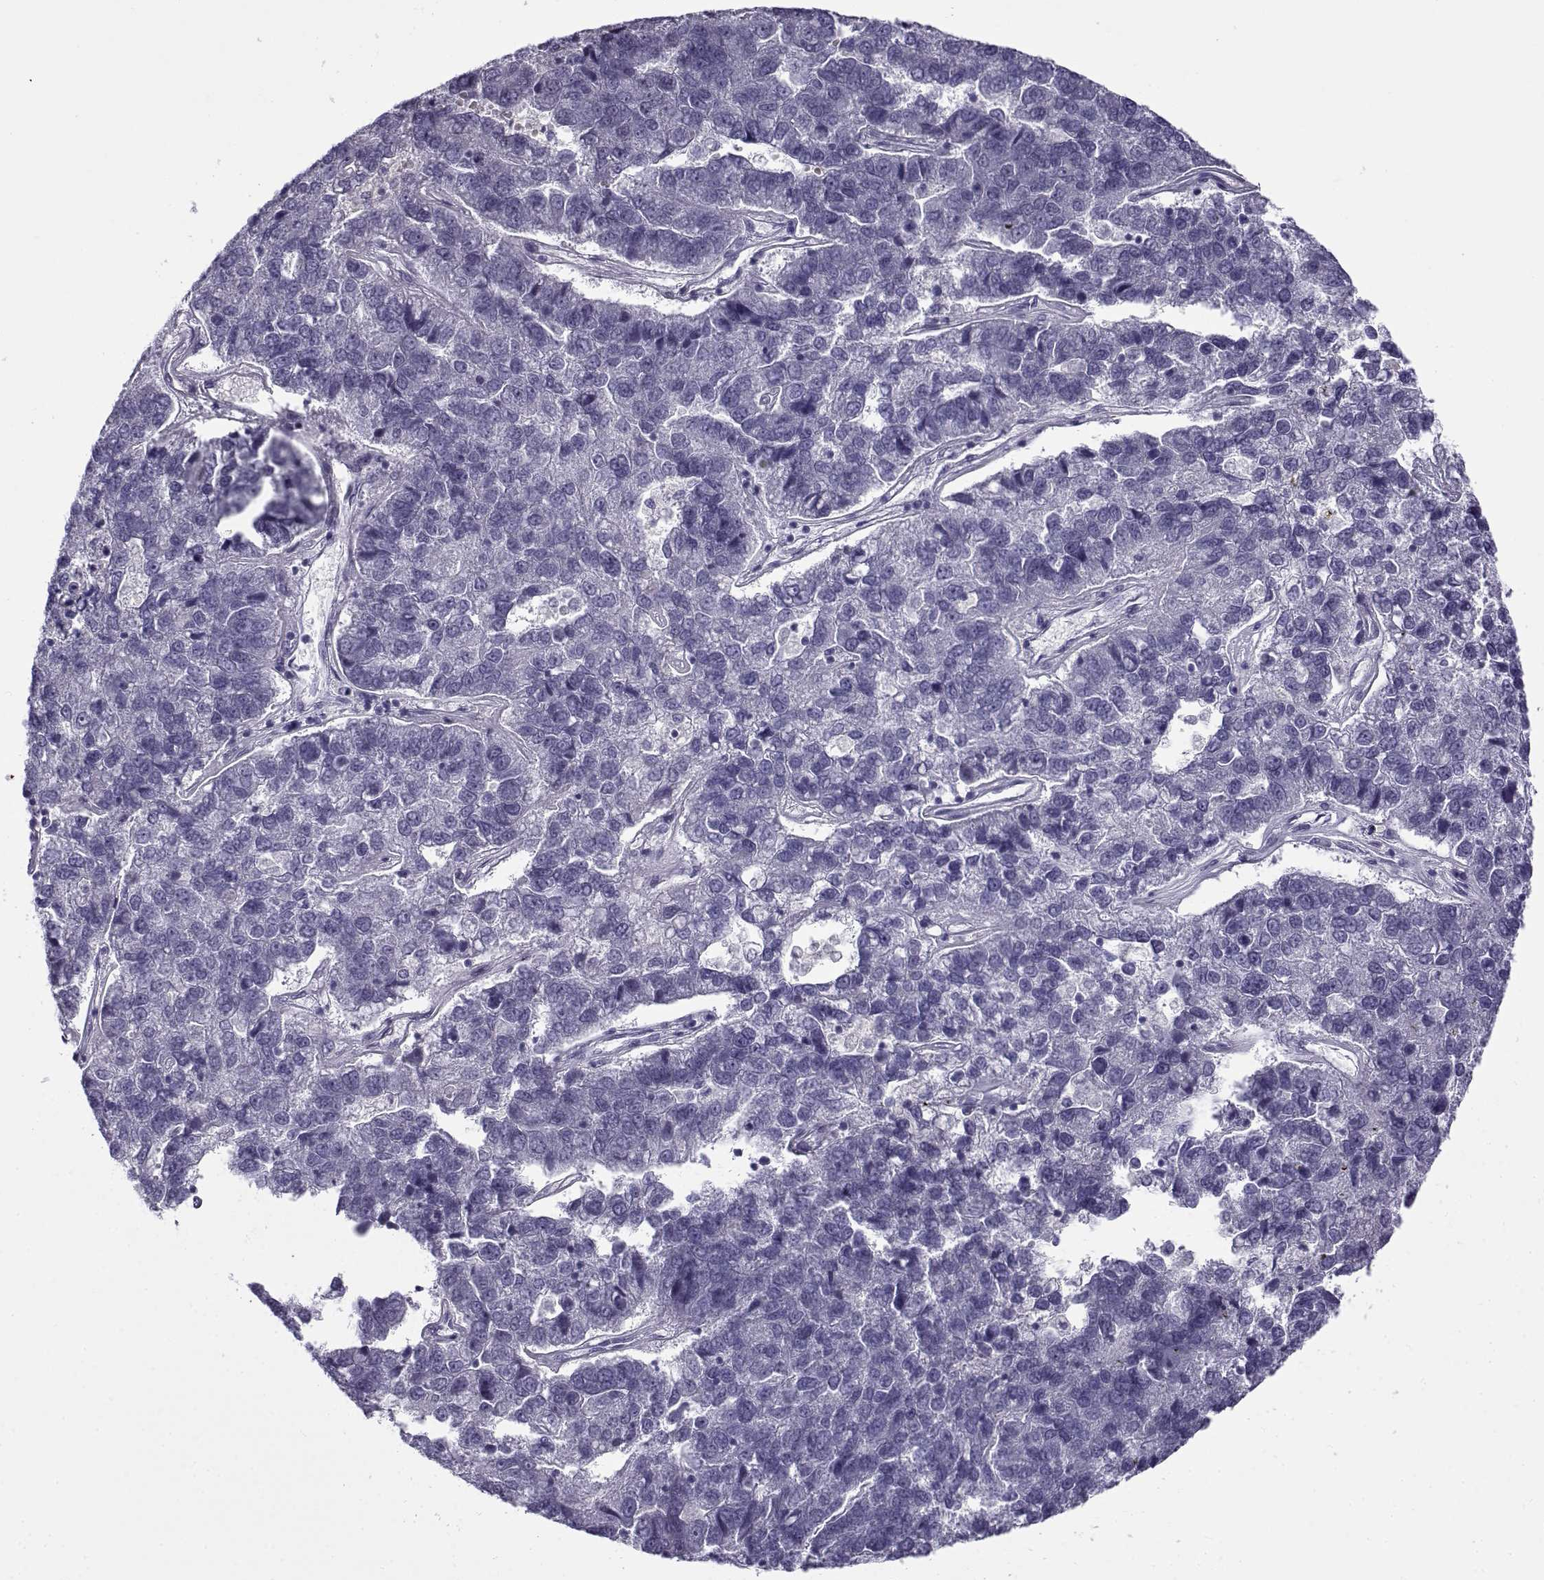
{"staining": {"intensity": "negative", "quantity": "none", "location": "none"}, "tissue": "pancreatic cancer", "cell_type": "Tumor cells", "image_type": "cancer", "snomed": [{"axis": "morphology", "description": "Adenocarcinoma, NOS"}, {"axis": "topography", "description": "Pancreas"}], "caption": "DAB immunohistochemical staining of pancreatic adenocarcinoma displays no significant expression in tumor cells.", "gene": "BACH1", "patient": {"sex": "female", "age": 61}}